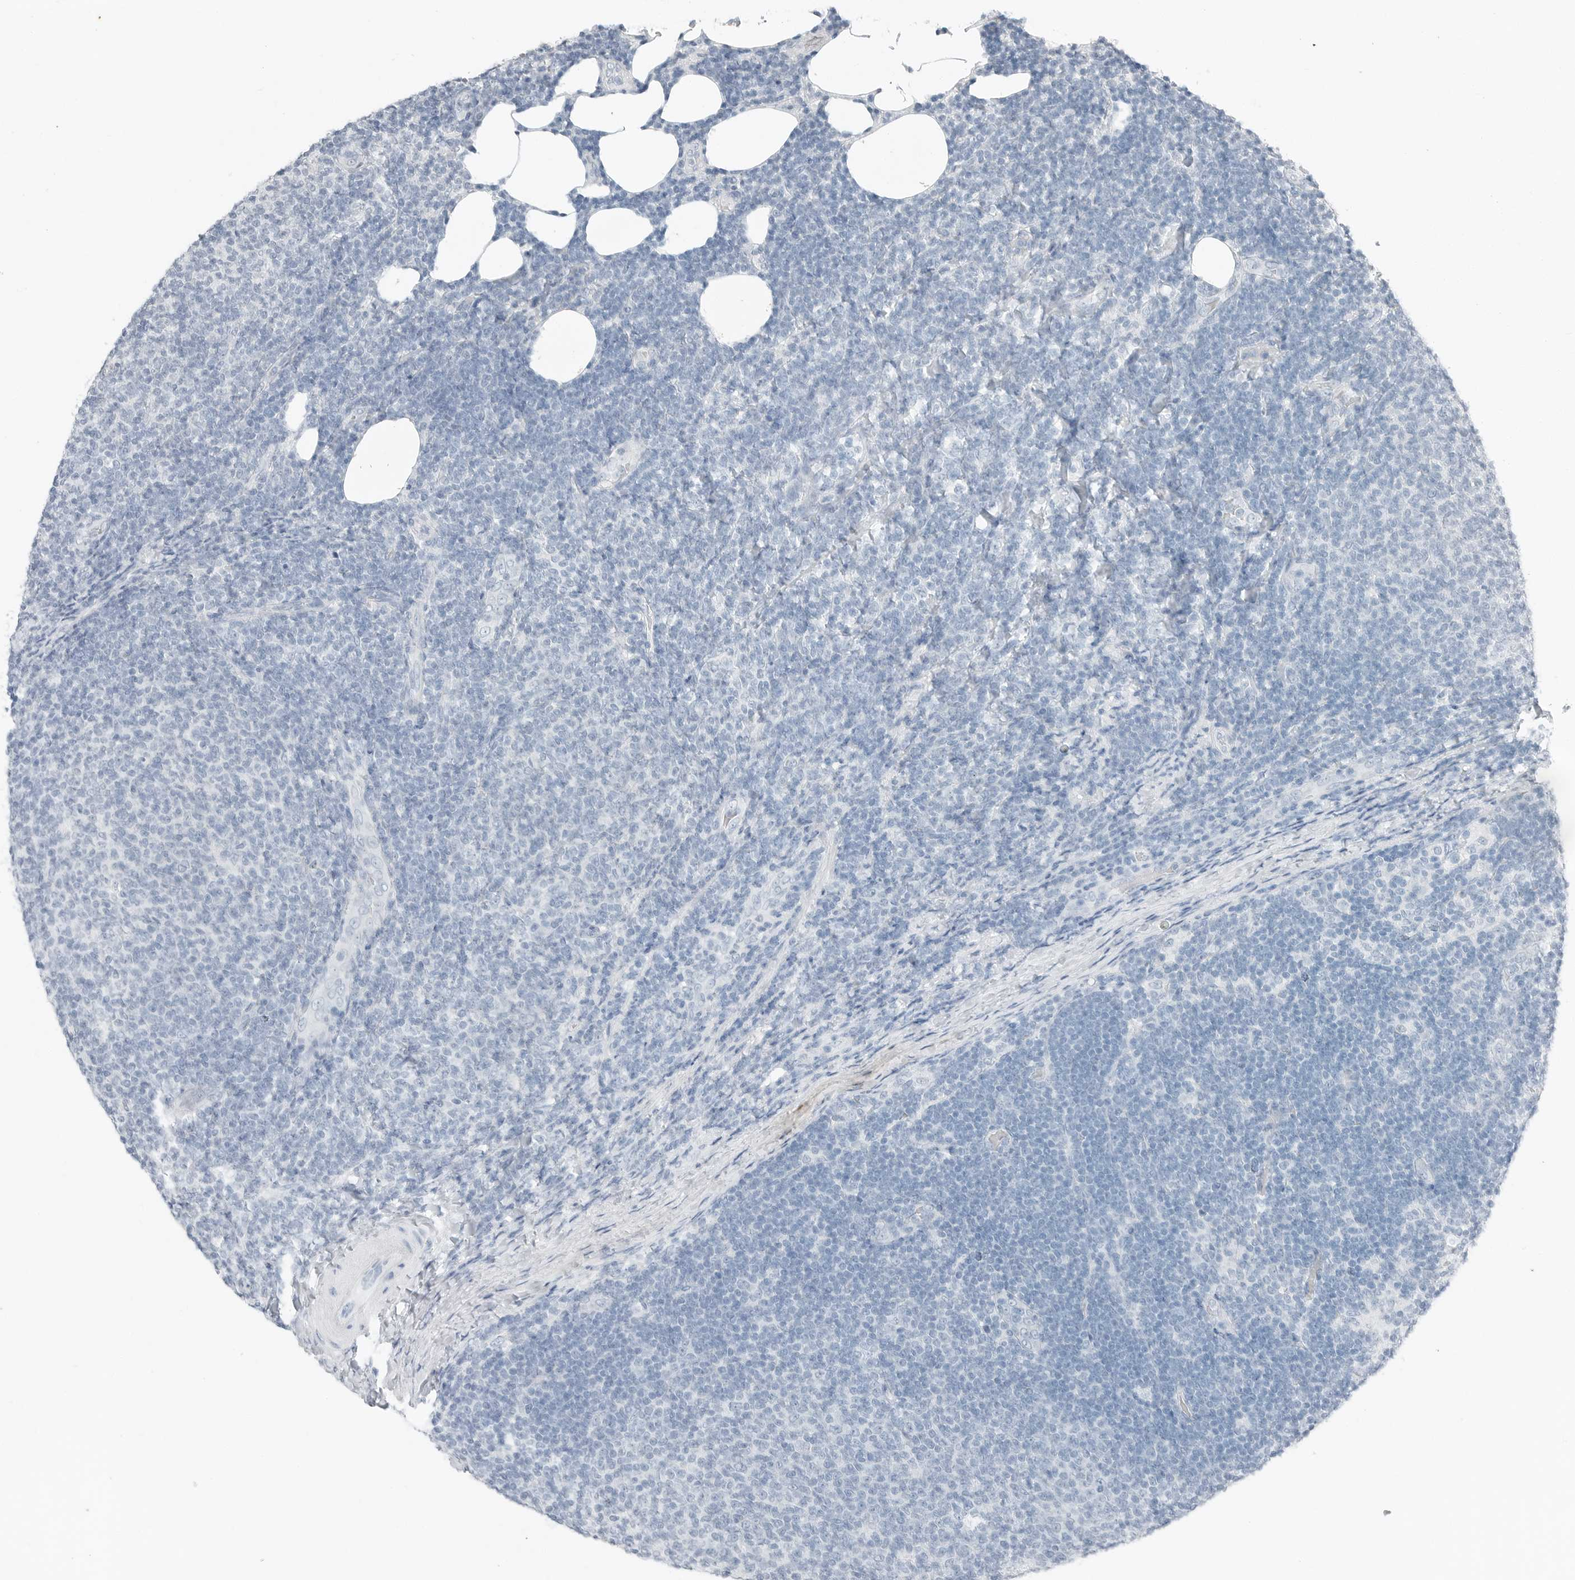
{"staining": {"intensity": "negative", "quantity": "none", "location": "none"}, "tissue": "lymphoma", "cell_type": "Tumor cells", "image_type": "cancer", "snomed": [{"axis": "morphology", "description": "Malignant lymphoma, non-Hodgkin's type, Low grade"}, {"axis": "topography", "description": "Lymph node"}], "caption": "Tumor cells are negative for protein expression in human lymphoma.", "gene": "FCRLB", "patient": {"sex": "male", "age": 66}}